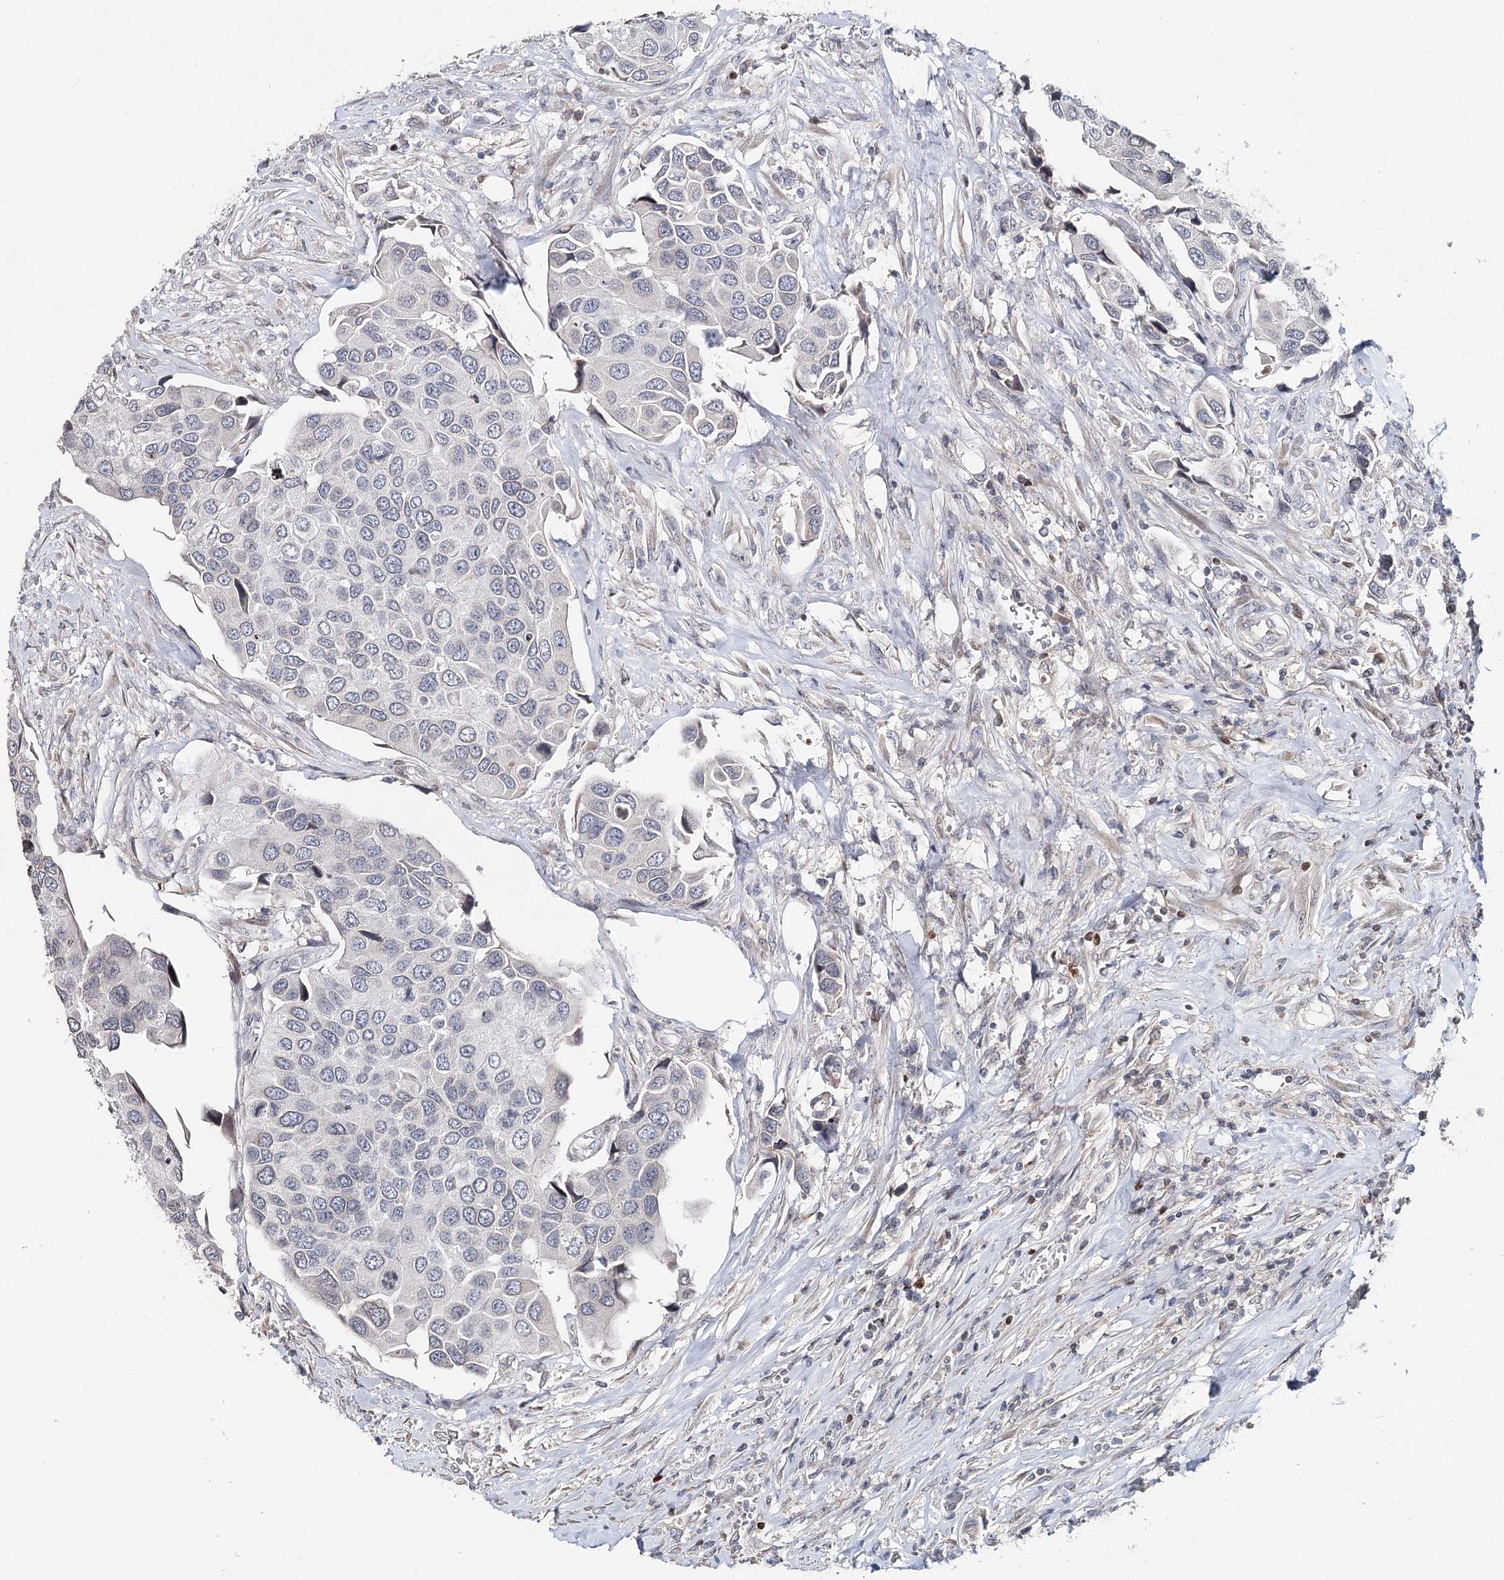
{"staining": {"intensity": "negative", "quantity": "none", "location": "none"}, "tissue": "urothelial cancer", "cell_type": "Tumor cells", "image_type": "cancer", "snomed": [{"axis": "morphology", "description": "Urothelial carcinoma, High grade"}, {"axis": "topography", "description": "Urinary bladder"}], "caption": "DAB immunohistochemical staining of human urothelial cancer demonstrates no significant positivity in tumor cells.", "gene": "FRMD4A", "patient": {"sex": "male", "age": 74}}